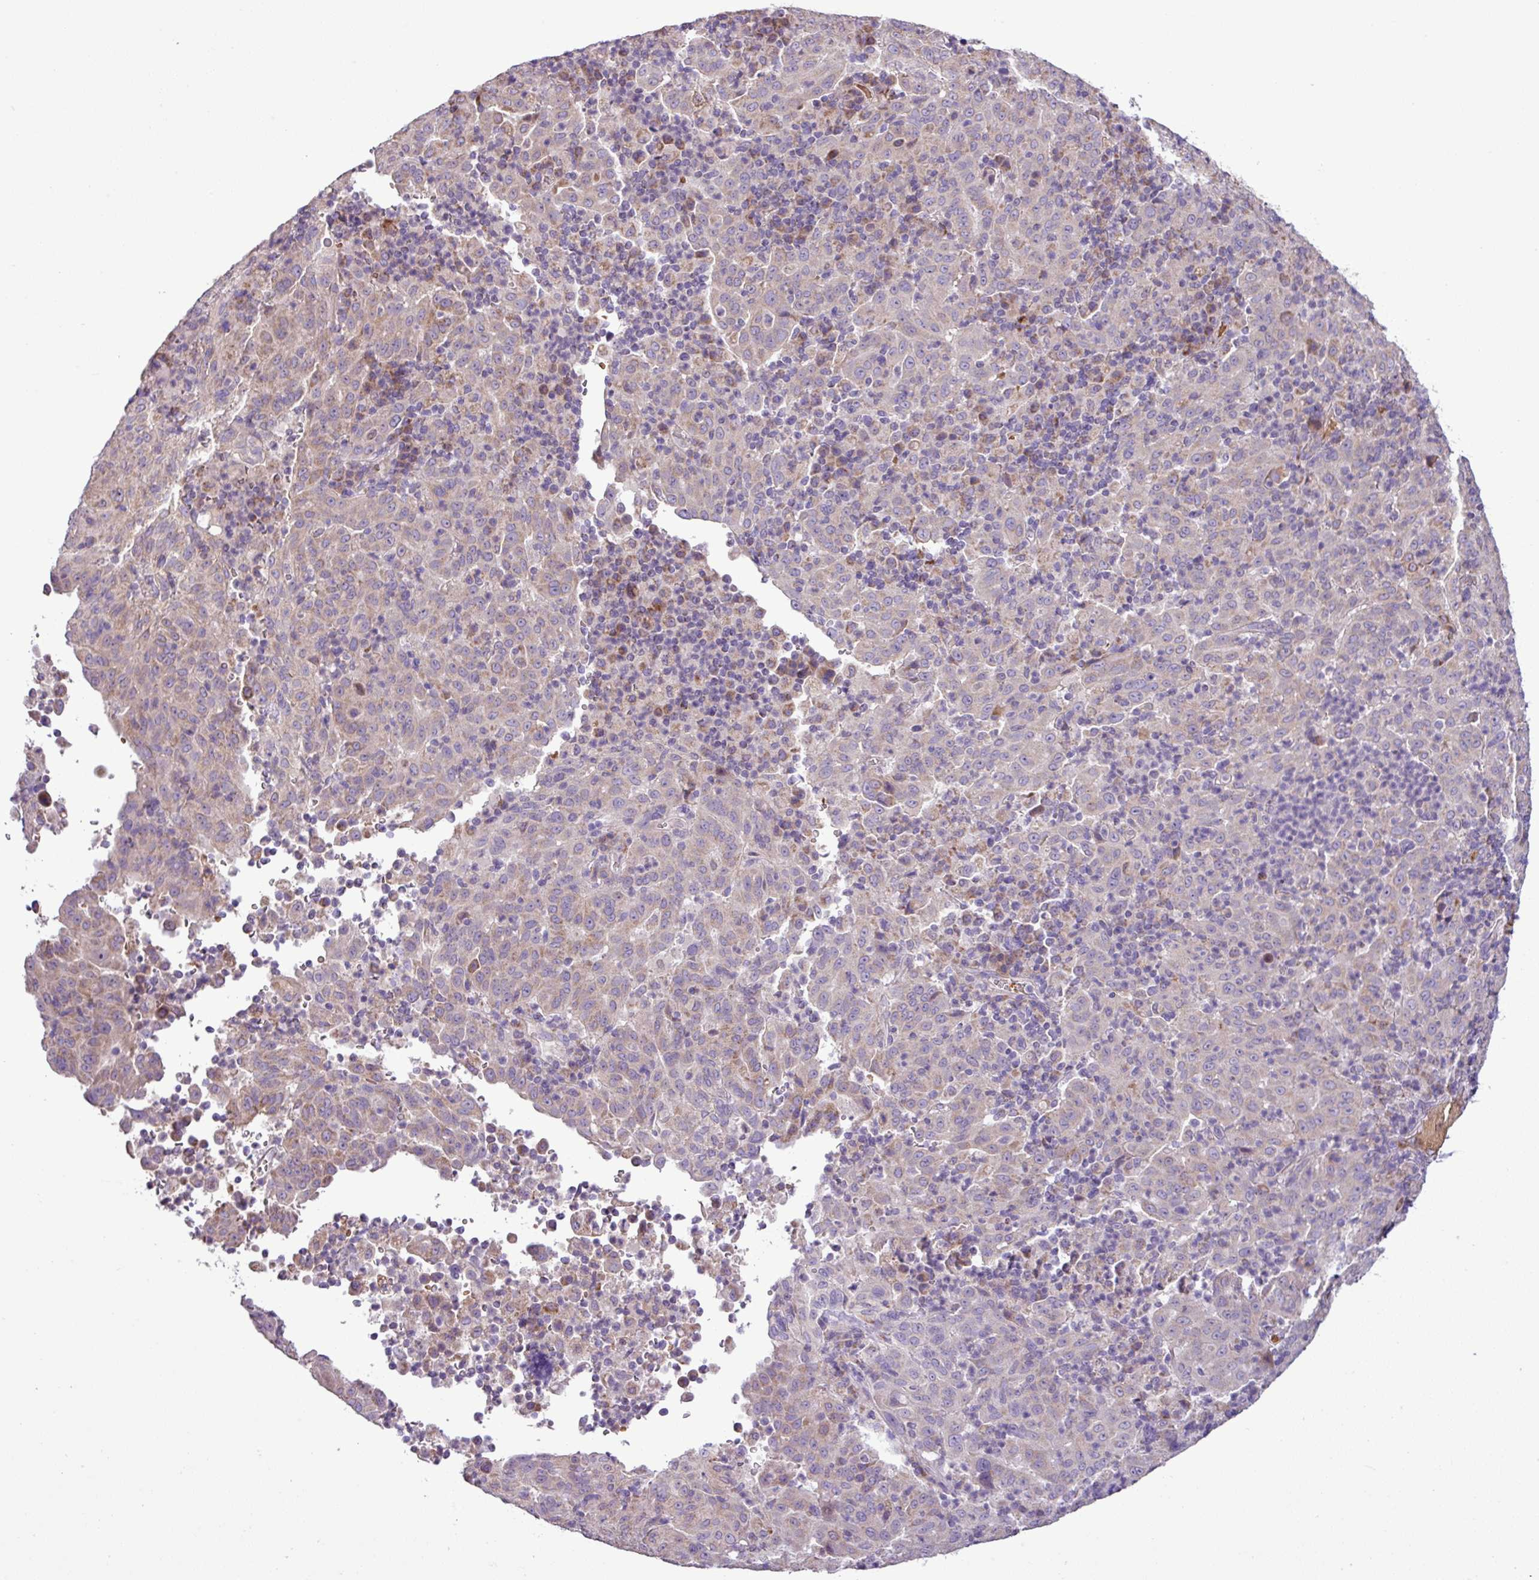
{"staining": {"intensity": "weak", "quantity": ">75%", "location": "cytoplasmic/membranous"}, "tissue": "pancreatic cancer", "cell_type": "Tumor cells", "image_type": "cancer", "snomed": [{"axis": "morphology", "description": "Adenocarcinoma, NOS"}, {"axis": "topography", "description": "Pancreas"}], "caption": "A high-resolution image shows IHC staining of pancreatic cancer (adenocarcinoma), which displays weak cytoplasmic/membranous staining in about >75% of tumor cells. (brown staining indicates protein expression, while blue staining denotes nuclei).", "gene": "FAM183A", "patient": {"sex": "male", "age": 63}}